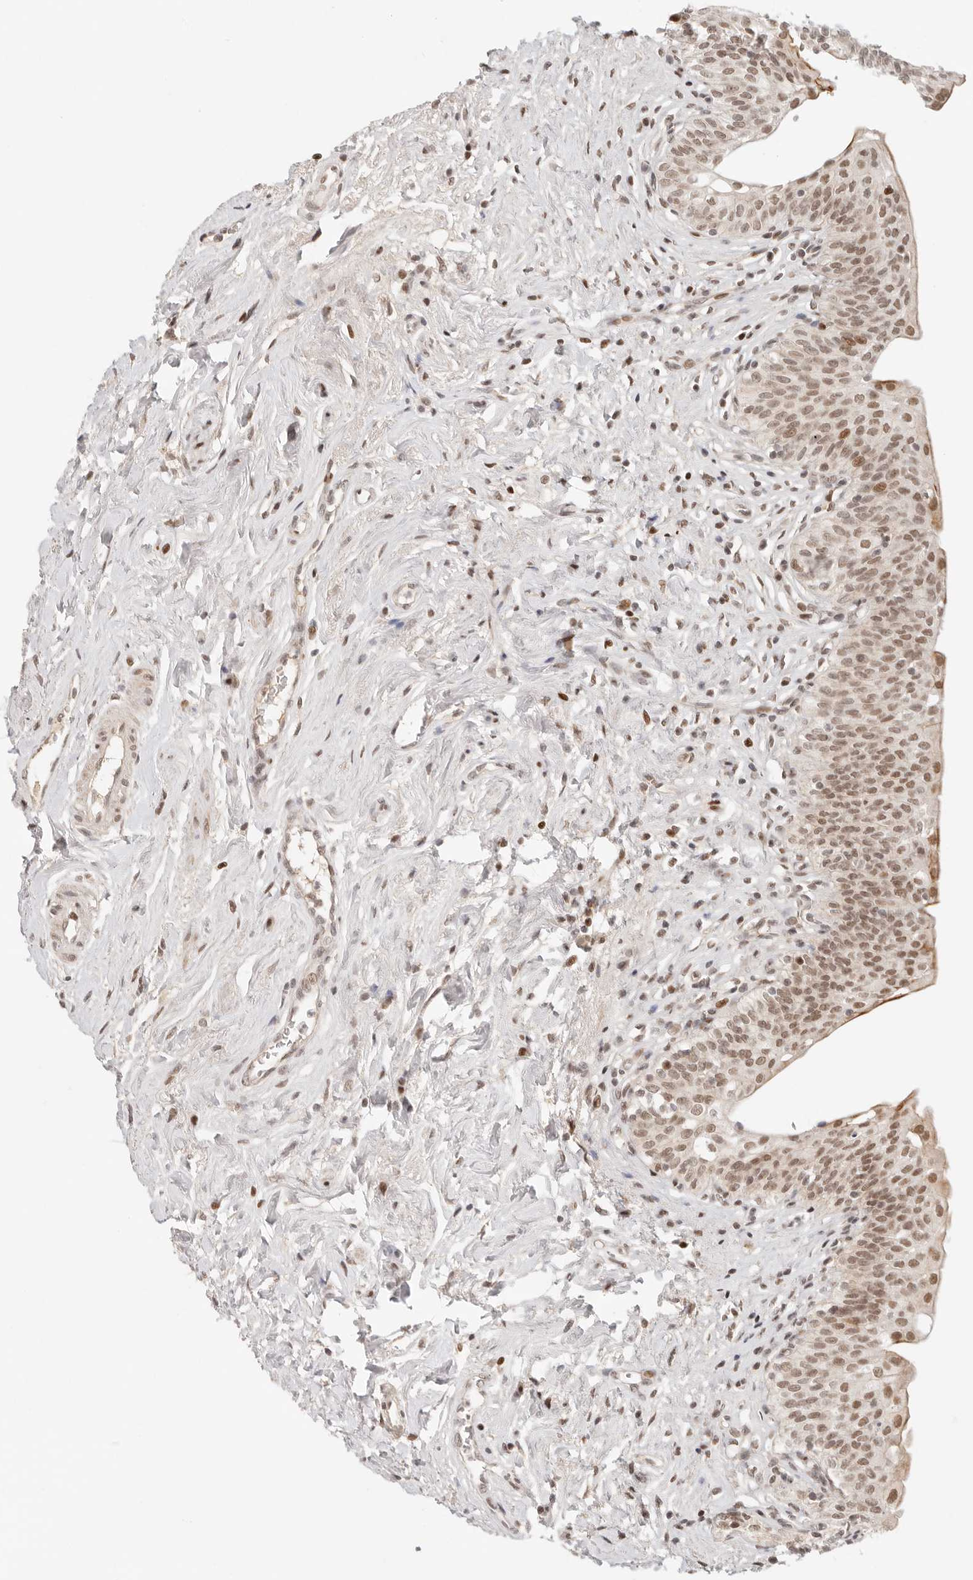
{"staining": {"intensity": "strong", "quantity": ">75%", "location": "nuclear"}, "tissue": "urinary bladder", "cell_type": "Urothelial cells", "image_type": "normal", "snomed": [{"axis": "morphology", "description": "Normal tissue, NOS"}, {"axis": "topography", "description": "Urinary bladder"}], "caption": "This photomicrograph shows IHC staining of normal human urinary bladder, with high strong nuclear positivity in approximately >75% of urothelial cells.", "gene": "HOXC5", "patient": {"sex": "male", "age": 83}}